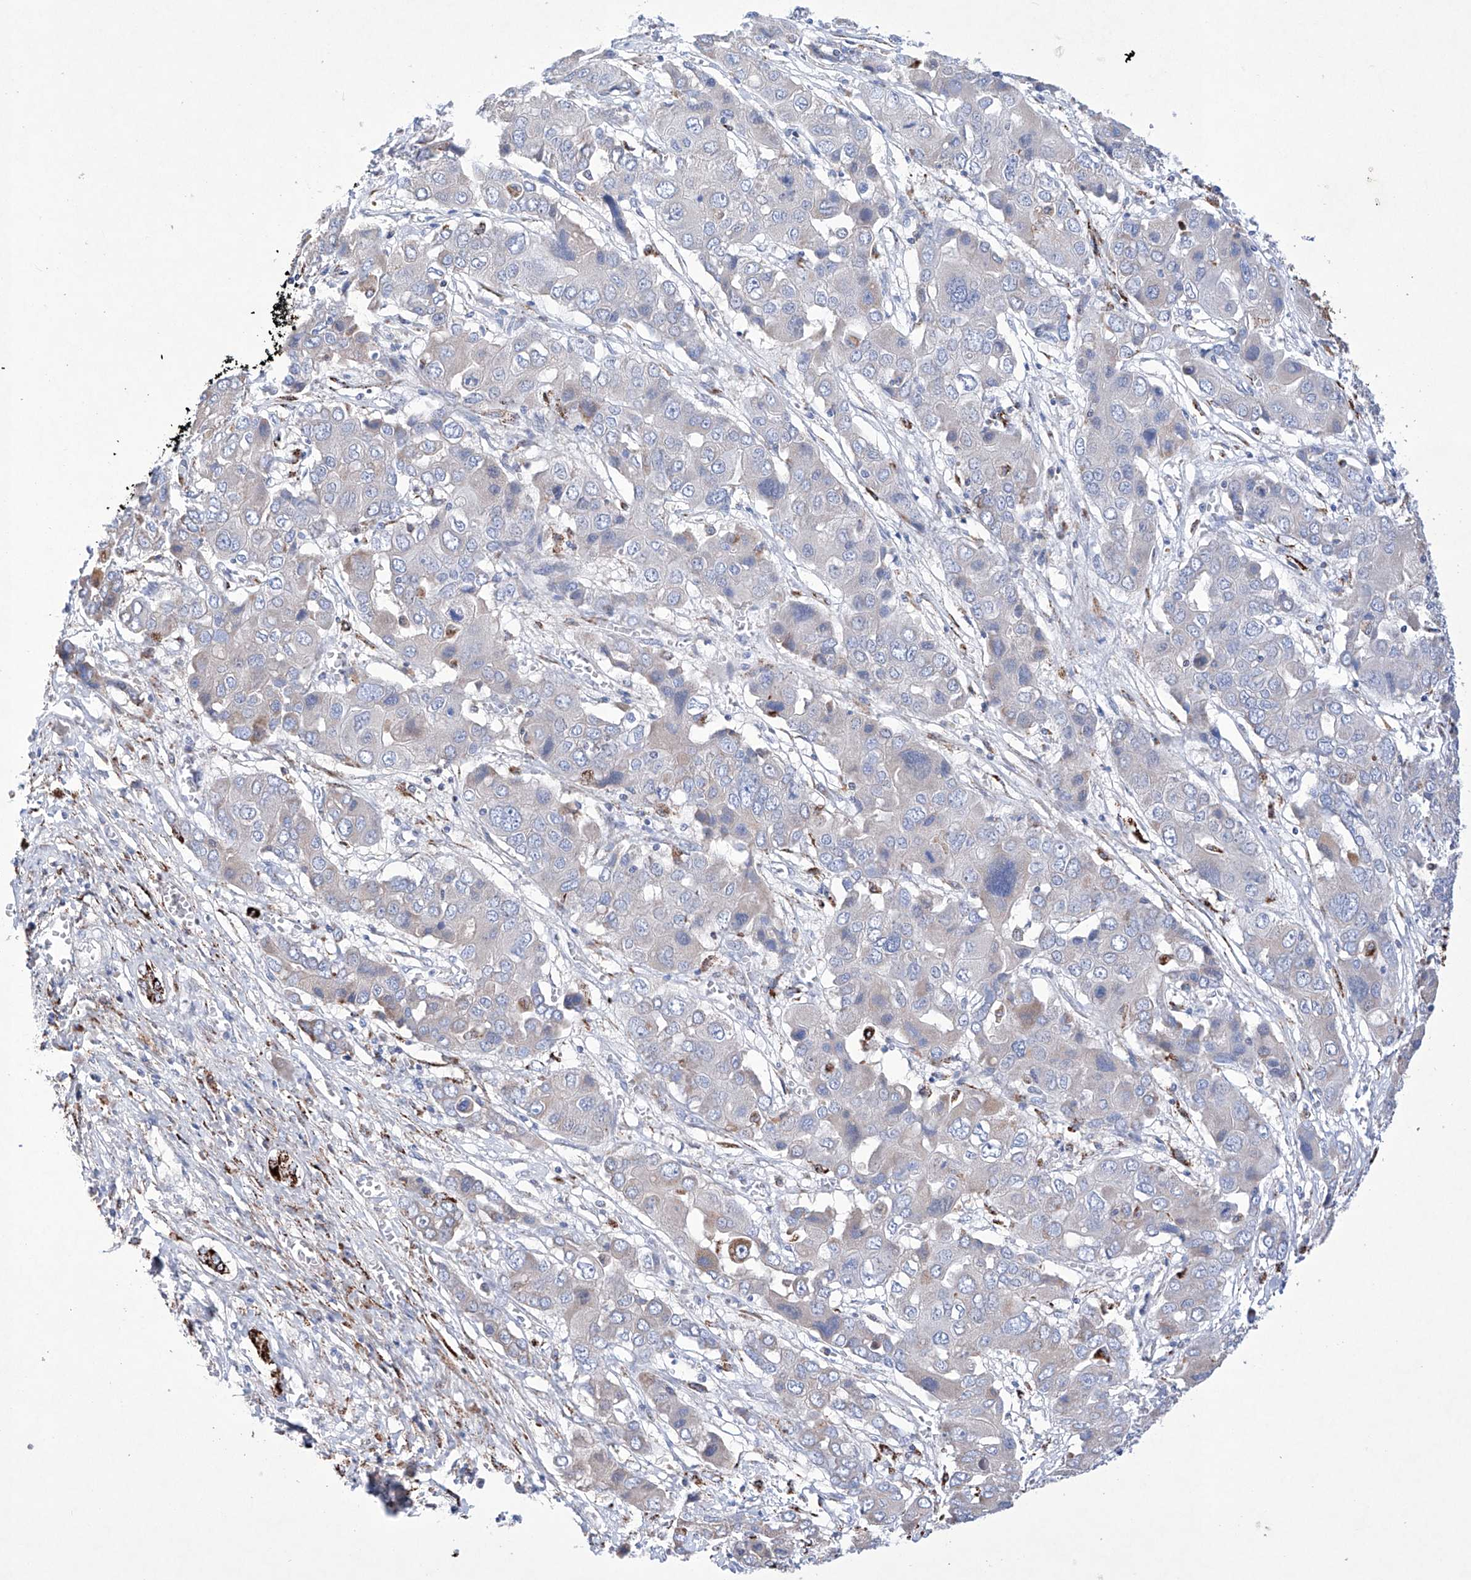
{"staining": {"intensity": "negative", "quantity": "none", "location": "none"}, "tissue": "liver cancer", "cell_type": "Tumor cells", "image_type": "cancer", "snomed": [{"axis": "morphology", "description": "Cholangiocarcinoma"}, {"axis": "topography", "description": "Liver"}], "caption": "The photomicrograph displays no significant staining in tumor cells of liver cancer. The staining was performed using DAB to visualize the protein expression in brown, while the nuclei were stained in blue with hematoxylin (Magnification: 20x).", "gene": "NRROS", "patient": {"sex": "male", "age": 67}}